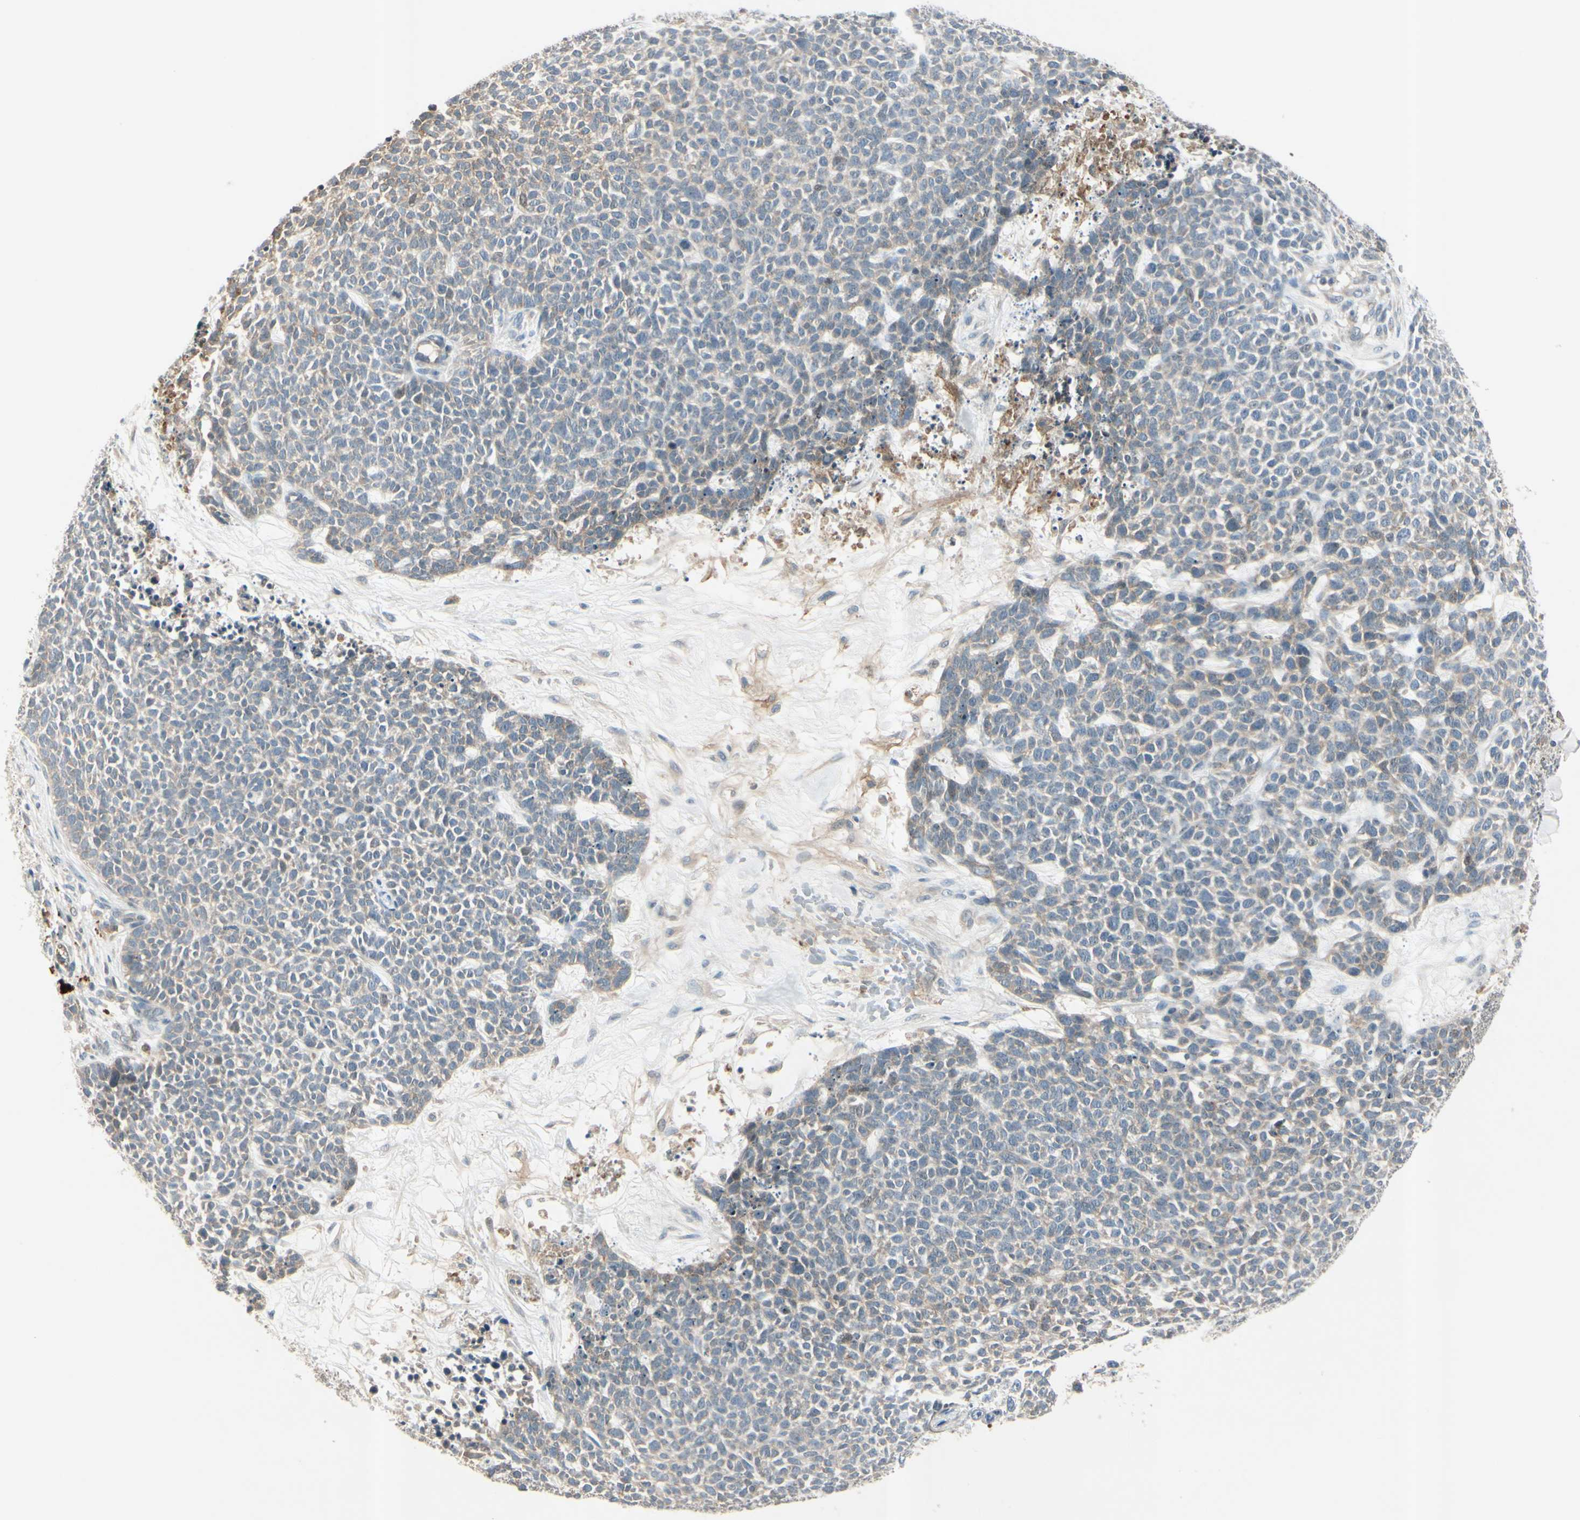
{"staining": {"intensity": "weak", "quantity": "25%-75%", "location": "cytoplasmic/membranous"}, "tissue": "skin cancer", "cell_type": "Tumor cells", "image_type": "cancer", "snomed": [{"axis": "morphology", "description": "Basal cell carcinoma"}, {"axis": "topography", "description": "Skin"}], "caption": "Brown immunohistochemical staining in skin cancer shows weak cytoplasmic/membranous positivity in about 25%-75% of tumor cells.", "gene": "ICAM5", "patient": {"sex": "female", "age": 84}}